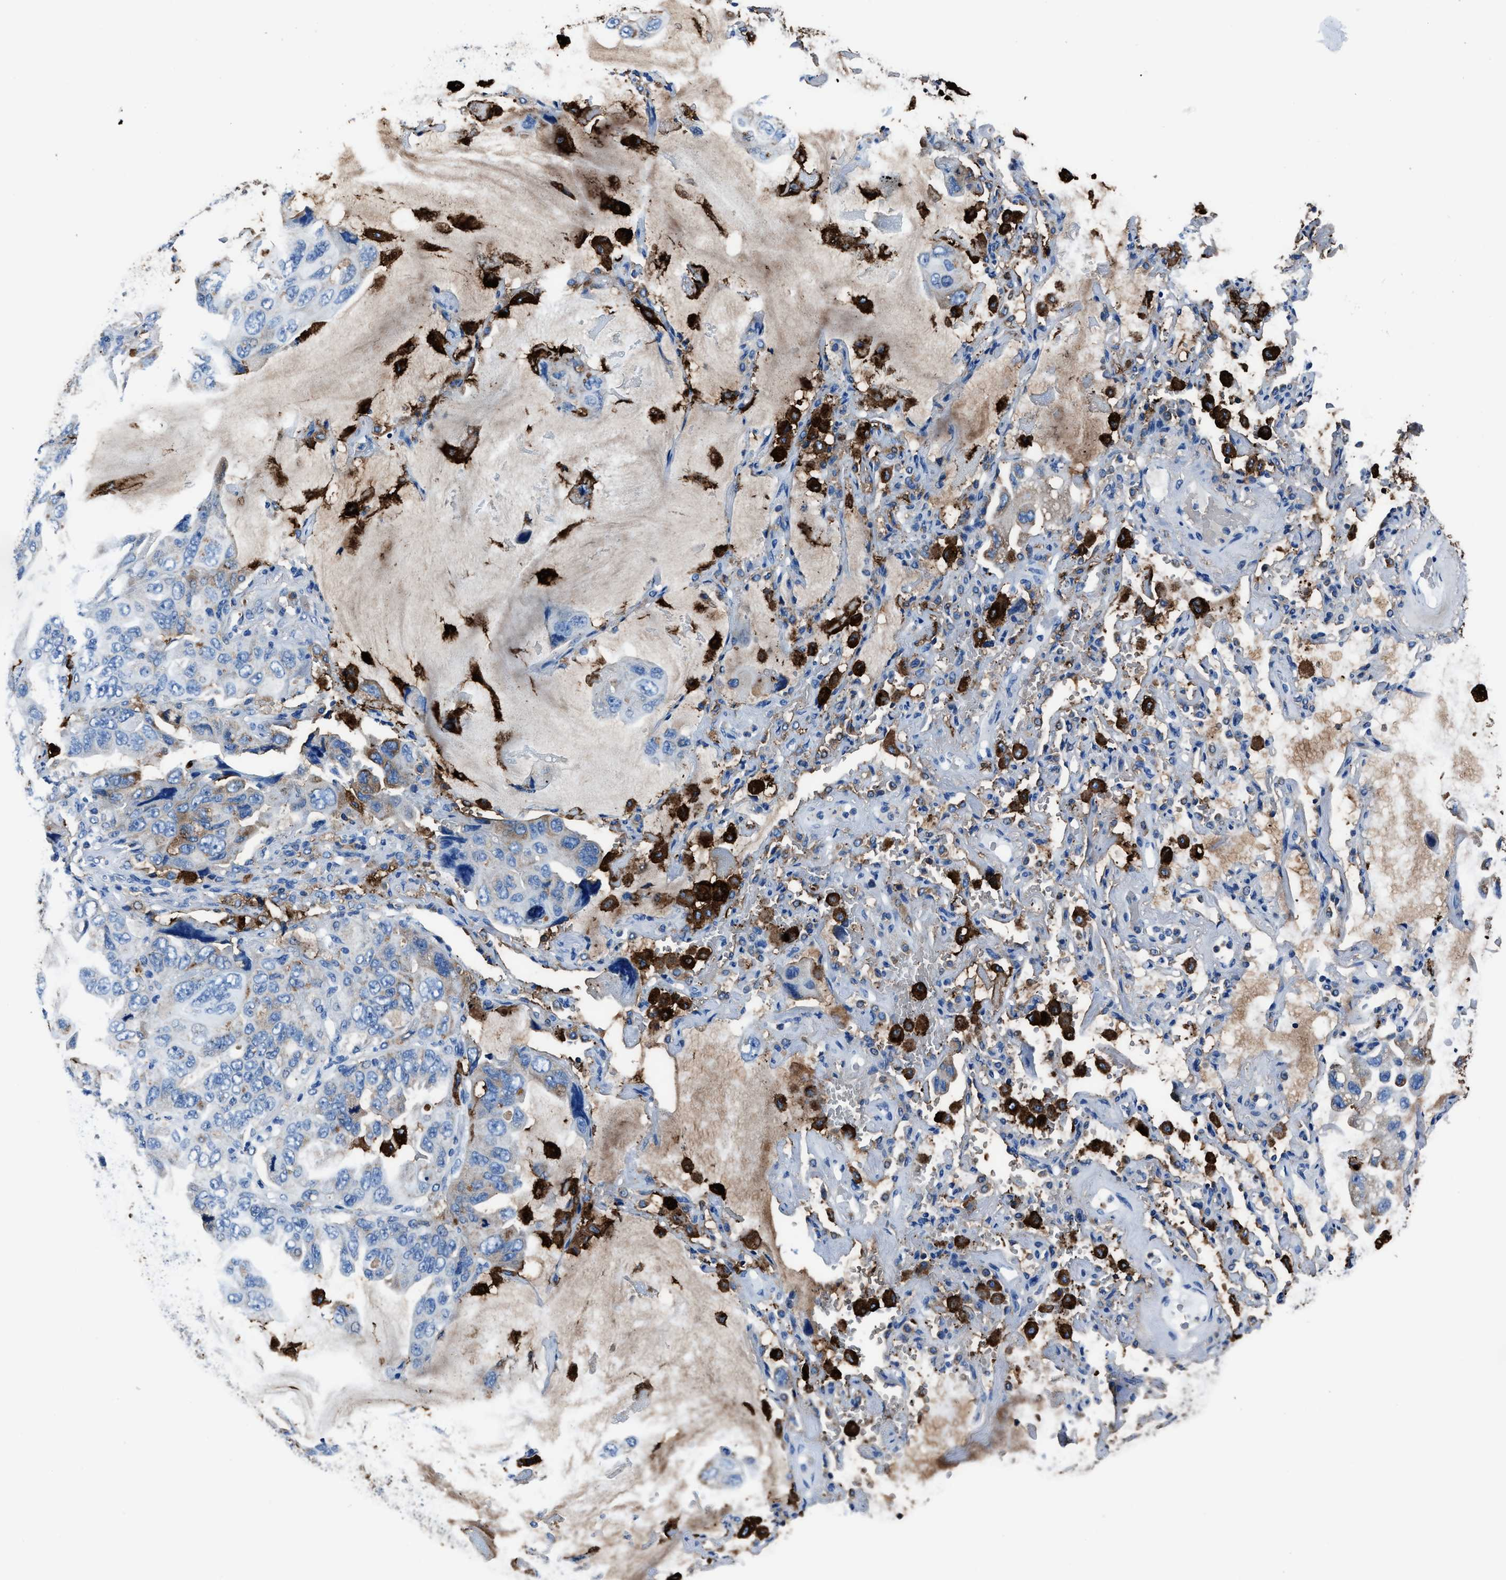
{"staining": {"intensity": "weak", "quantity": "<25%", "location": "cytoplasmic/membranous"}, "tissue": "lung cancer", "cell_type": "Tumor cells", "image_type": "cancer", "snomed": [{"axis": "morphology", "description": "Squamous cell carcinoma, NOS"}, {"axis": "topography", "description": "Lung"}], "caption": "IHC image of human lung squamous cell carcinoma stained for a protein (brown), which demonstrates no expression in tumor cells.", "gene": "FTL", "patient": {"sex": "female", "age": 73}}